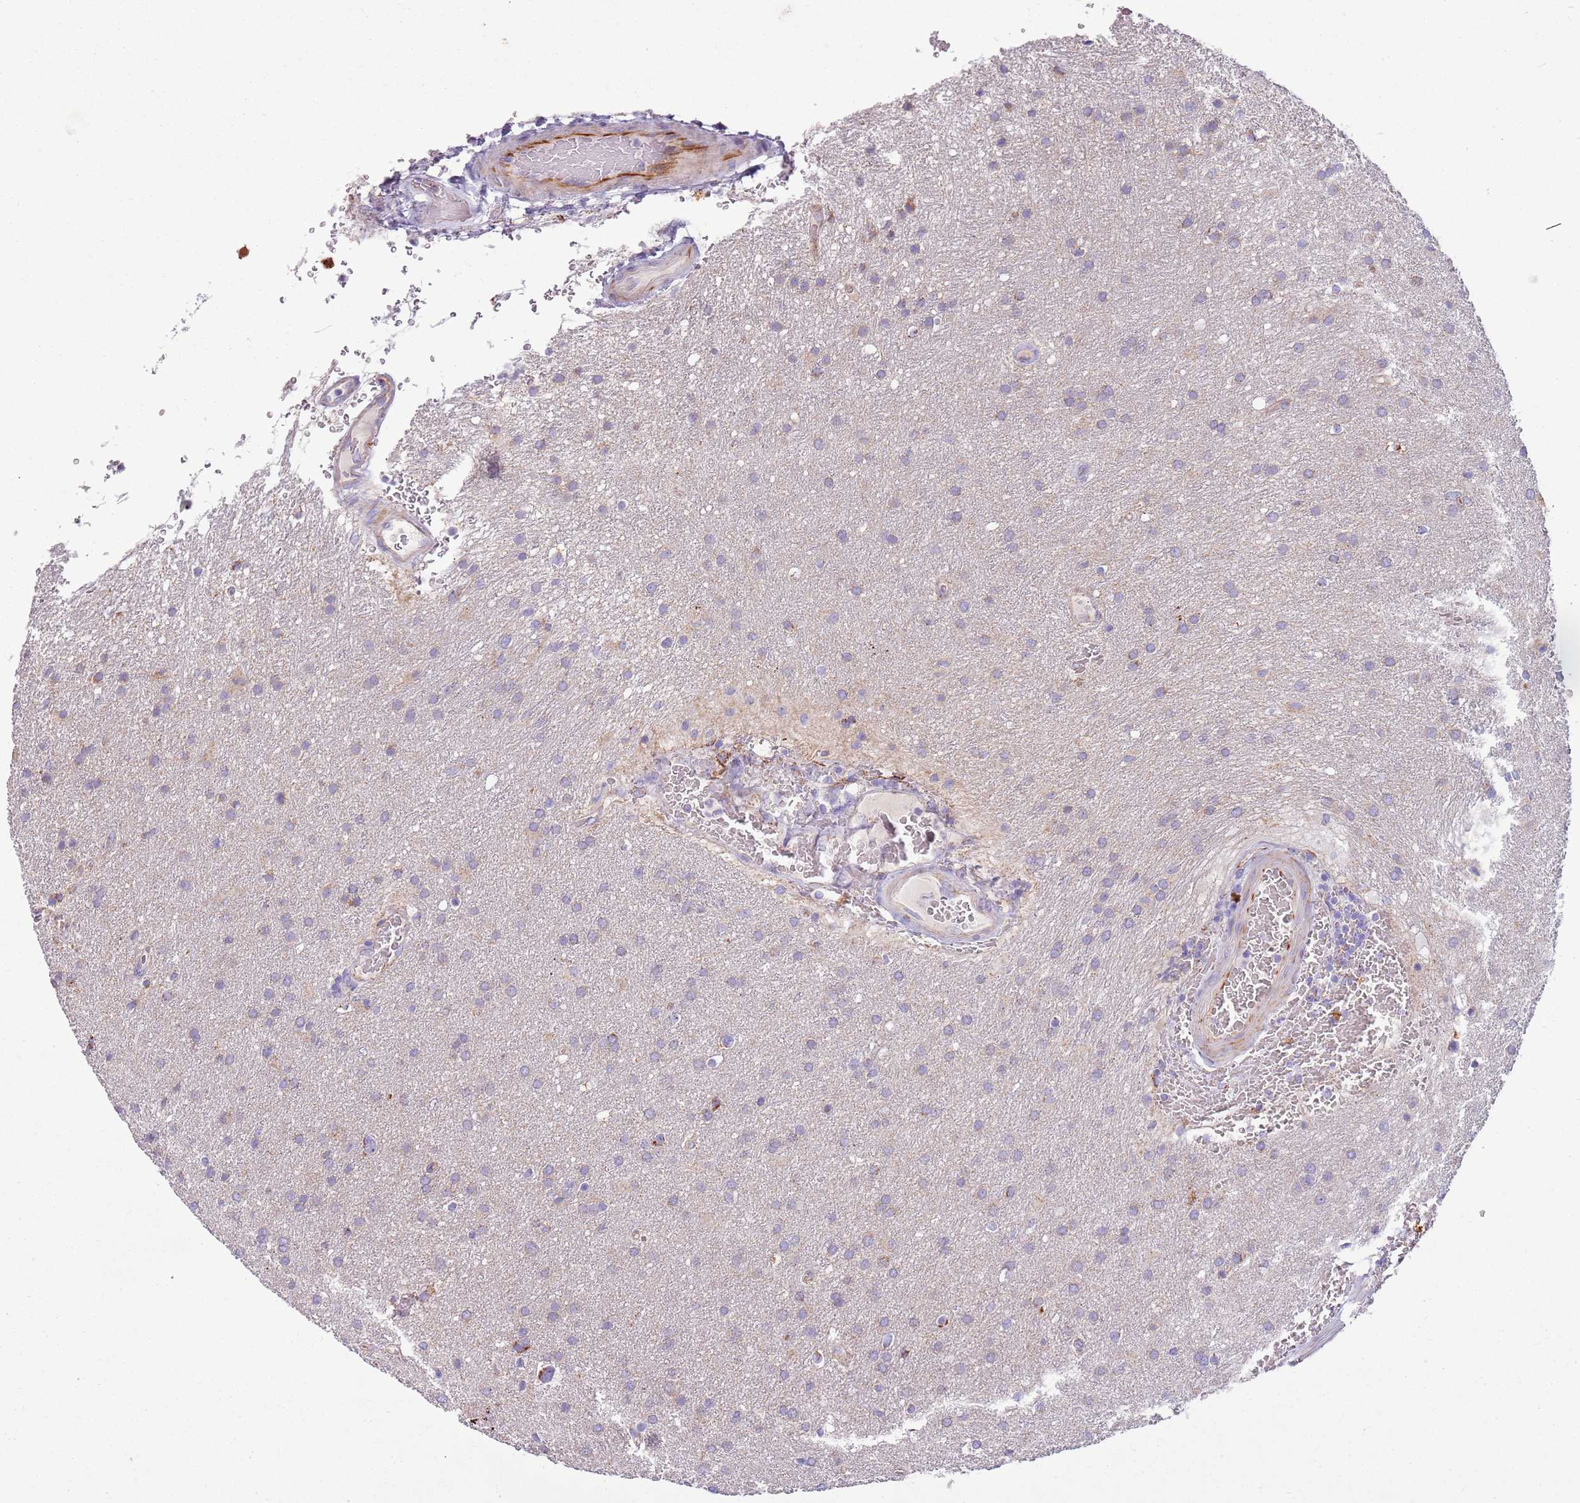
{"staining": {"intensity": "weak", "quantity": "<25%", "location": "cytoplasmic/membranous"}, "tissue": "glioma", "cell_type": "Tumor cells", "image_type": "cancer", "snomed": [{"axis": "morphology", "description": "Glioma, malignant, Low grade"}, {"axis": "topography", "description": "Brain"}], "caption": "Histopathology image shows no protein positivity in tumor cells of malignant glioma (low-grade) tissue. Brightfield microscopy of IHC stained with DAB (brown) and hematoxylin (blue), captured at high magnification.", "gene": "RNF222", "patient": {"sex": "female", "age": 32}}